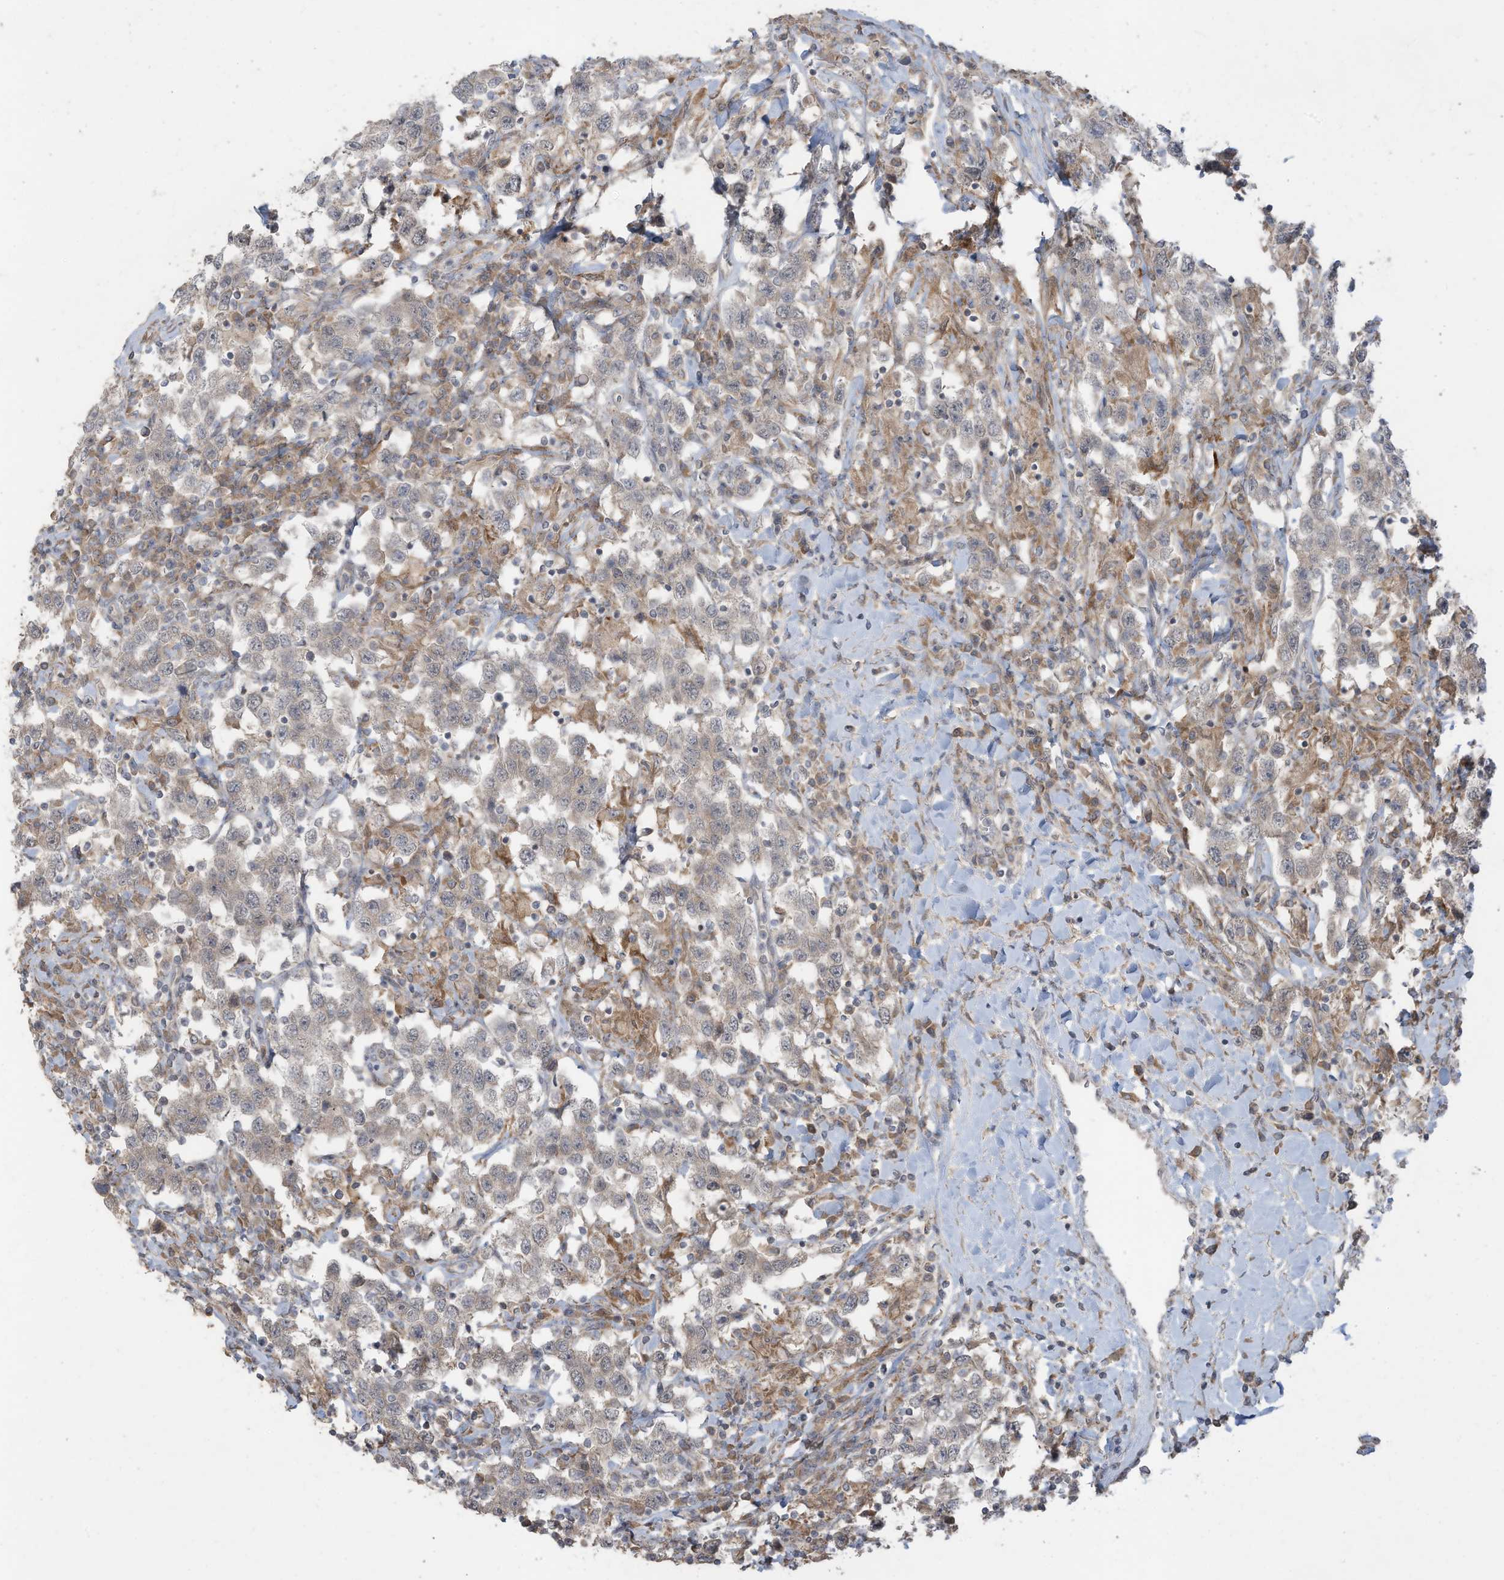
{"staining": {"intensity": "weak", "quantity": "25%-75%", "location": "cytoplasmic/membranous"}, "tissue": "testis cancer", "cell_type": "Tumor cells", "image_type": "cancer", "snomed": [{"axis": "morphology", "description": "Seminoma, NOS"}, {"axis": "topography", "description": "Testis"}], "caption": "Weak cytoplasmic/membranous protein positivity is identified in approximately 25%-75% of tumor cells in testis seminoma.", "gene": "MAGIX", "patient": {"sex": "male", "age": 41}}